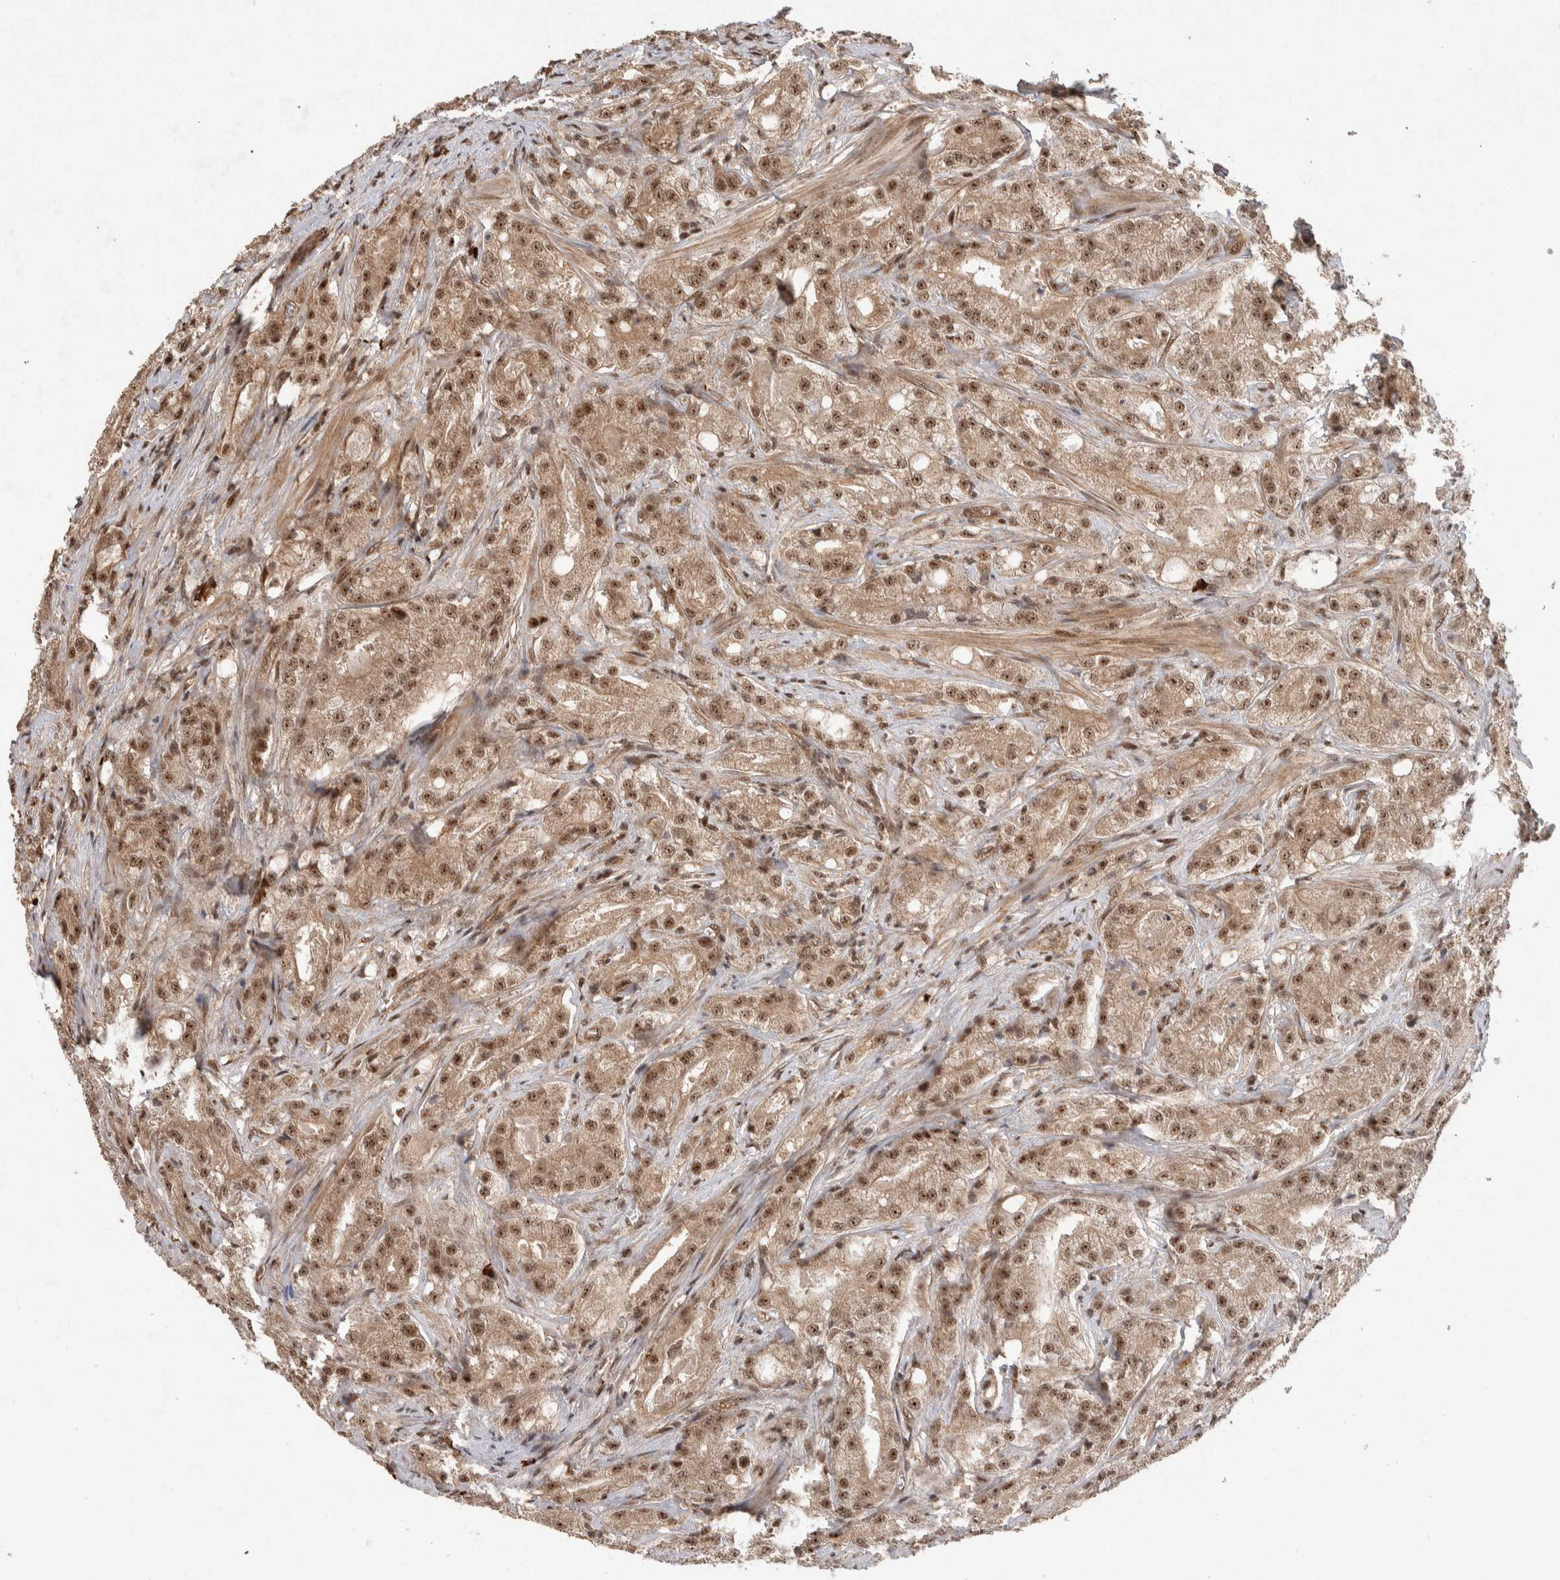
{"staining": {"intensity": "moderate", "quantity": ">75%", "location": "cytoplasmic/membranous,nuclear"}, "tissue": "prostate cancer", "cell_type": "Tumor cells", "image_type": "cancer", "snomed": [{"axis": "morphology", "description": "Adenocarcinoma, High grade"}, {"axis": "topography", "description": "Prostate"}], "caption": "Human prostate high-grade adenocarcinoma stained for a protein (brown) reveals moderate cytoplasmic/membranous and nuclear positive expression in approximately >75% of tumor cells.", "gene": "TOR1B", "patient": {"sex": "male", "age": 64}}